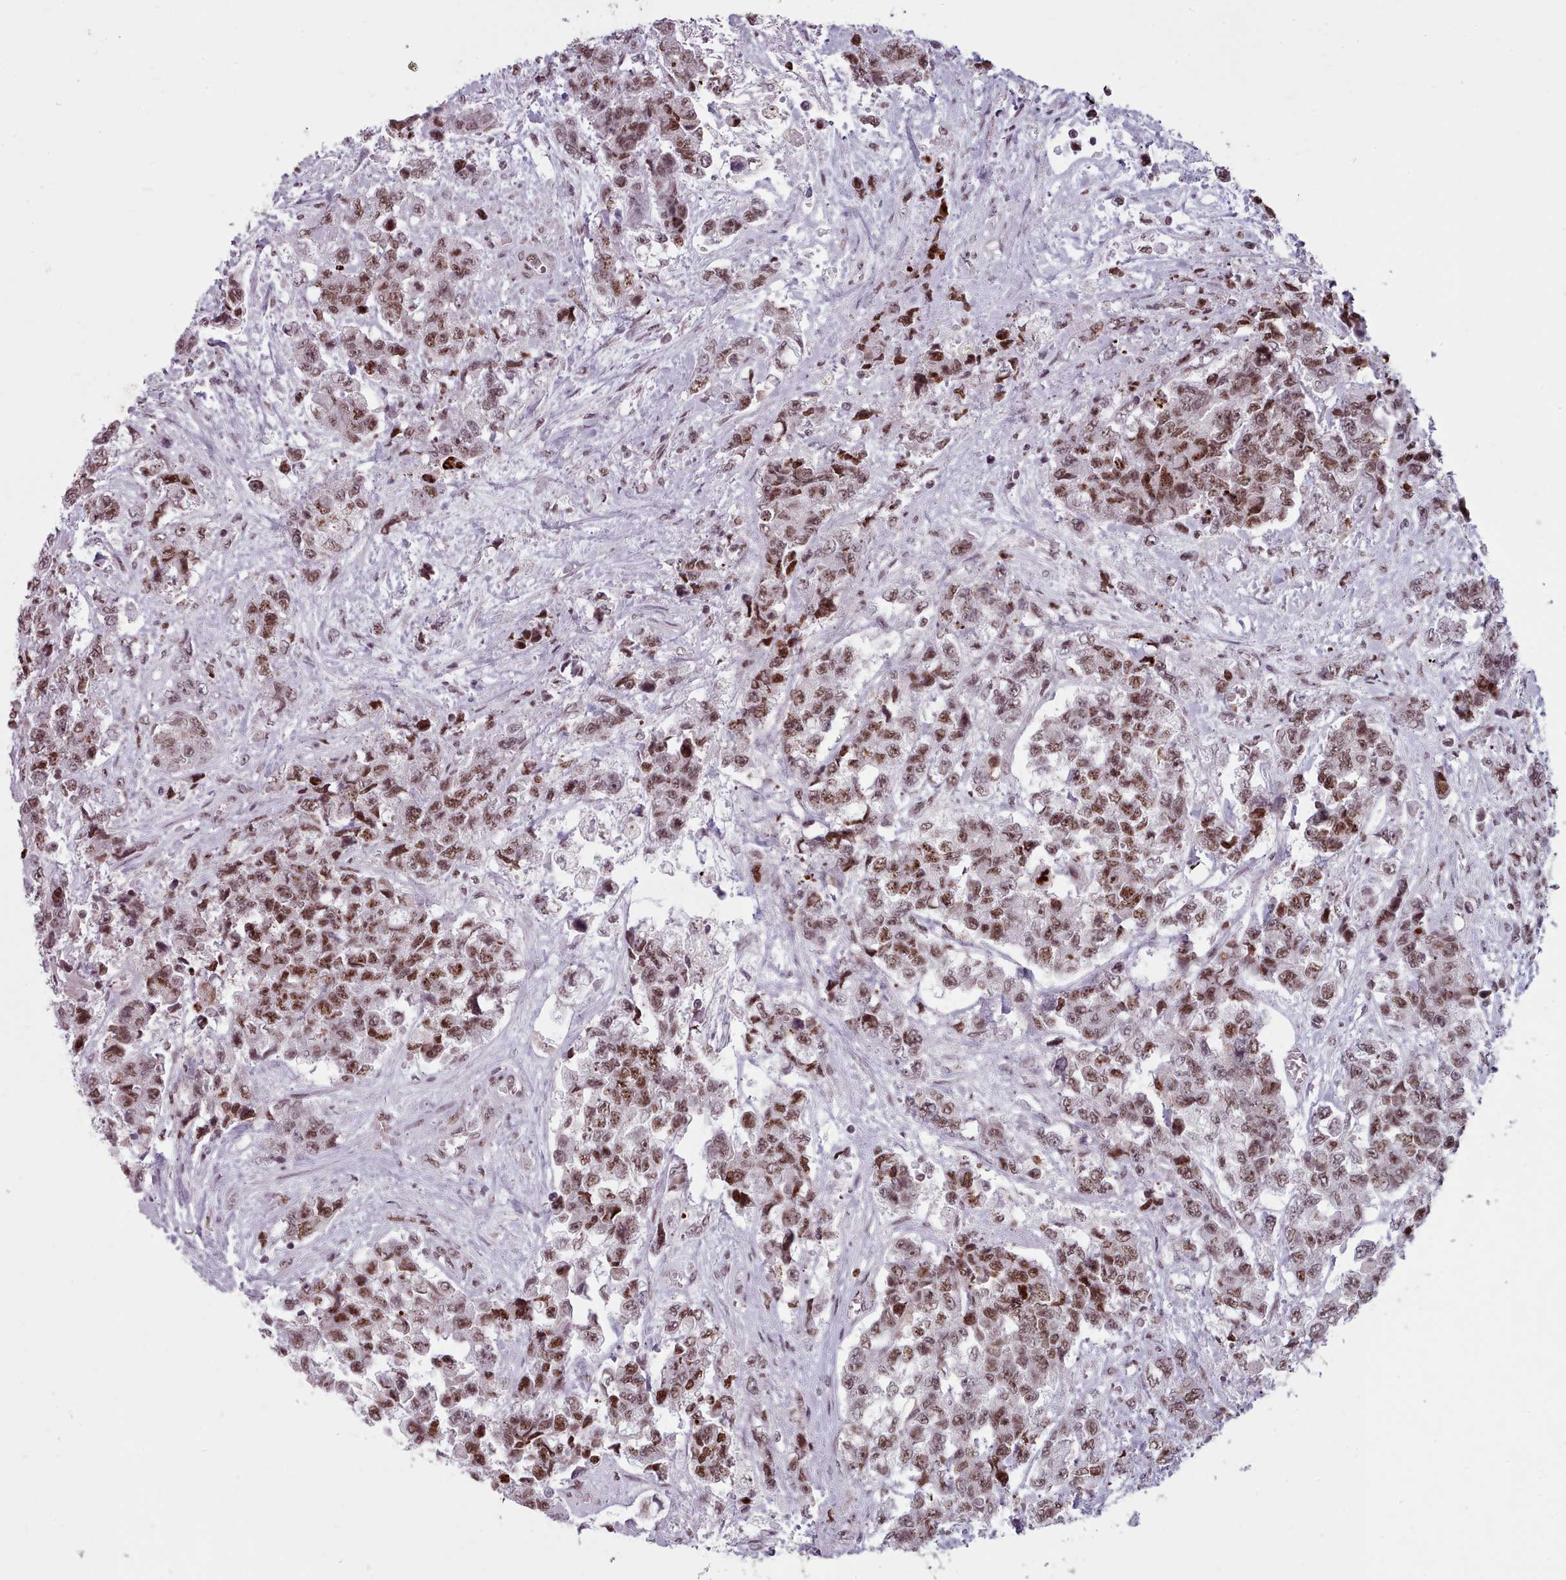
{"staining": {"intensity": "moderate", "quantity": ">75%", "location": "nuclear"}, "tissue": "urothelial cancer", "cell_type": "Tumor cells", "image_type": "cancer", "snomed": [{"axis": "morphology", "description": "Urothelial carcinoma, High grade"}, {"axis": "topography", "description": "Urinary bladder"}], "caption": "High-power microscopy captured an IHC image of urothelial cancer, revealing moderate nuclear staining in approximately >75% of tumor cells.", "gene": "SRRM1", "patient": {"sex": "female", "age": 78}}